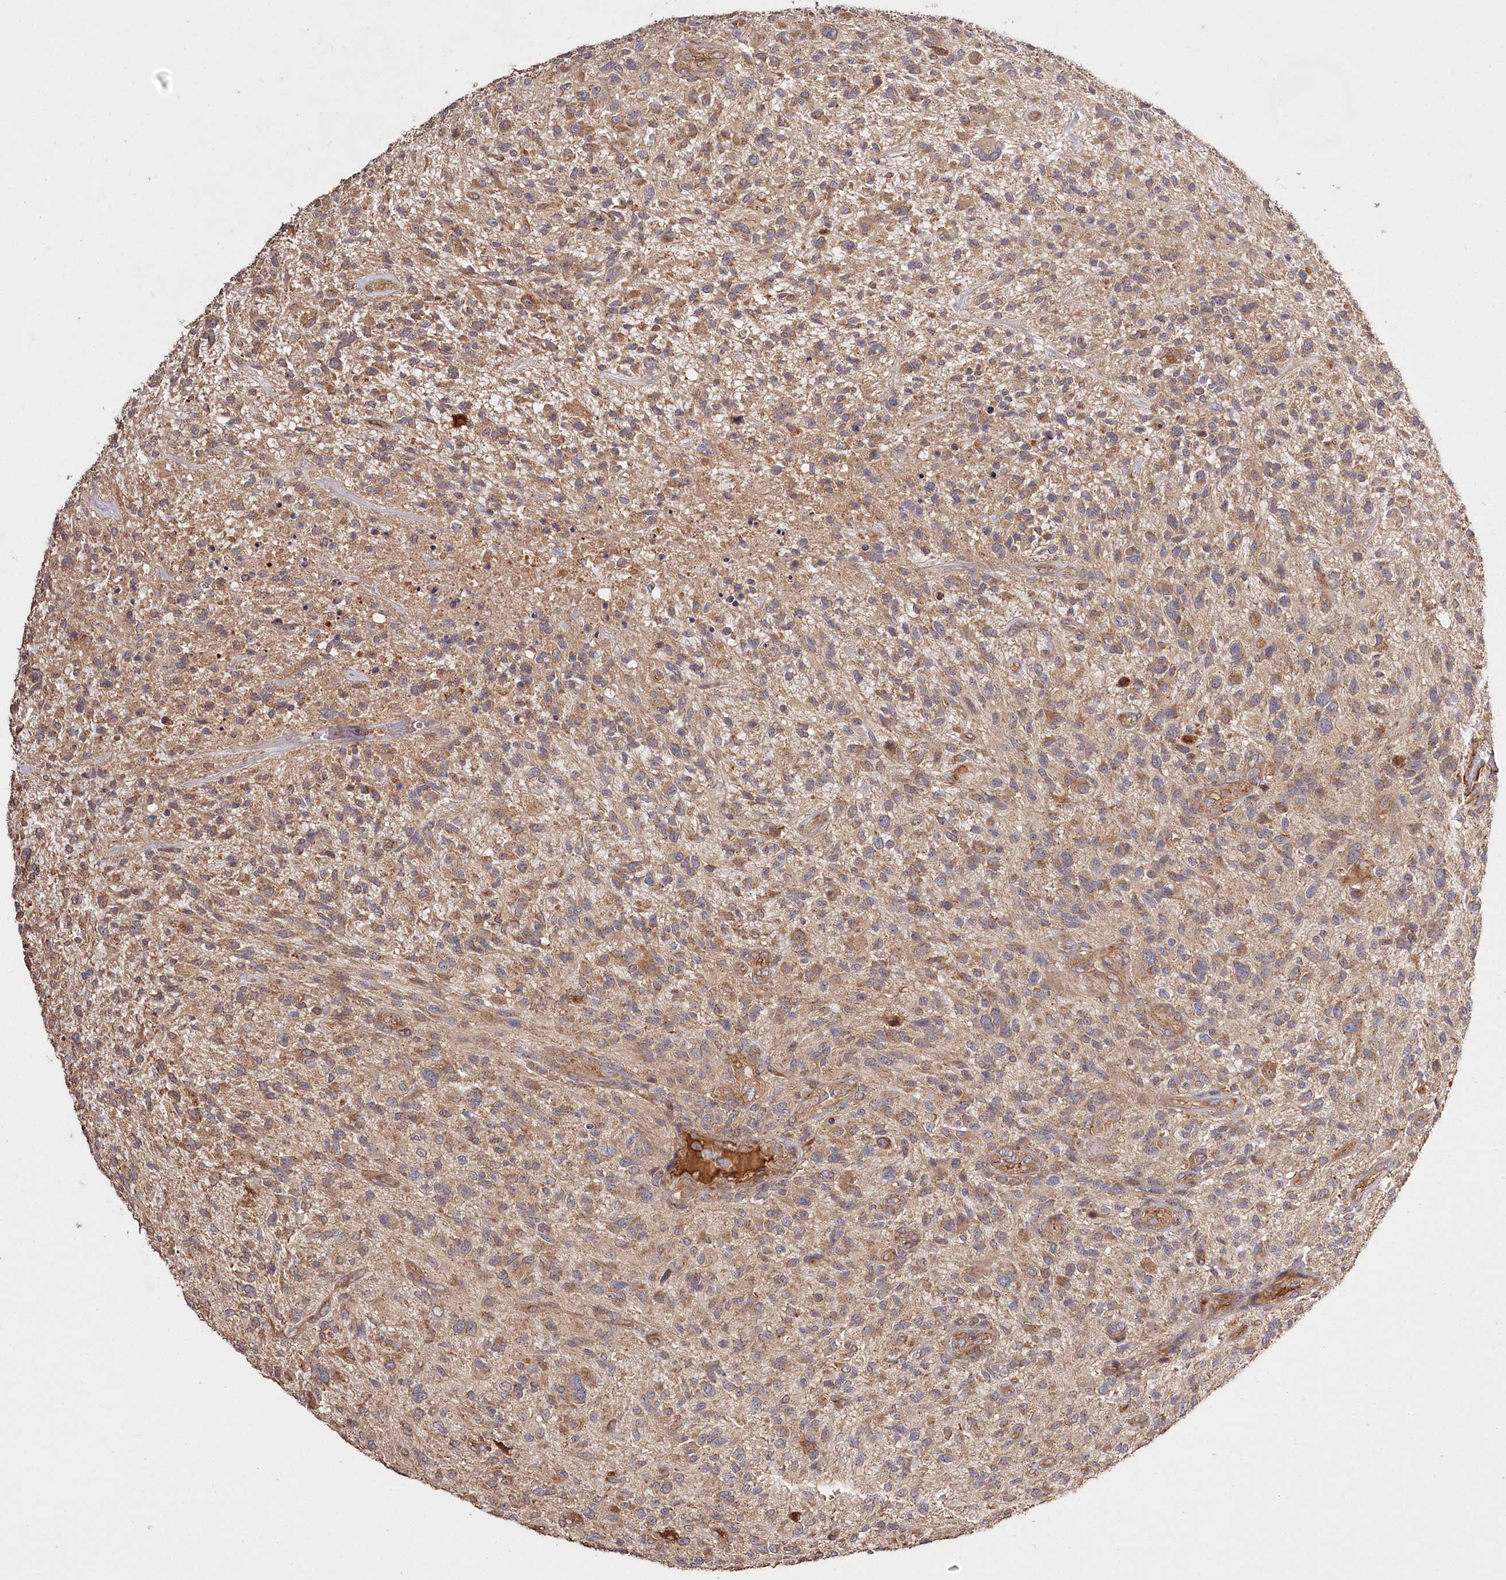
{"staining": {"intensity": "moderate", "quantity": ">75%", "location": "cytoplasmic/membranous"}, "tissue": "glioma", "cell_type": "Tumor cells", "image_type": "cancer", "snomed": [{"axis": "morphology", "description": "Glioma, malignant, High grade"}, {"axis": "topography", "description": "Brain"}], "caption": "The immunohistochemical stain labels moderate cytoplasmic/membranous expression in tumor cells of high-grade glioma (malignant) tissue.", "gene": "PRSS53", "patient": {"sex": "male", "age": 47}}